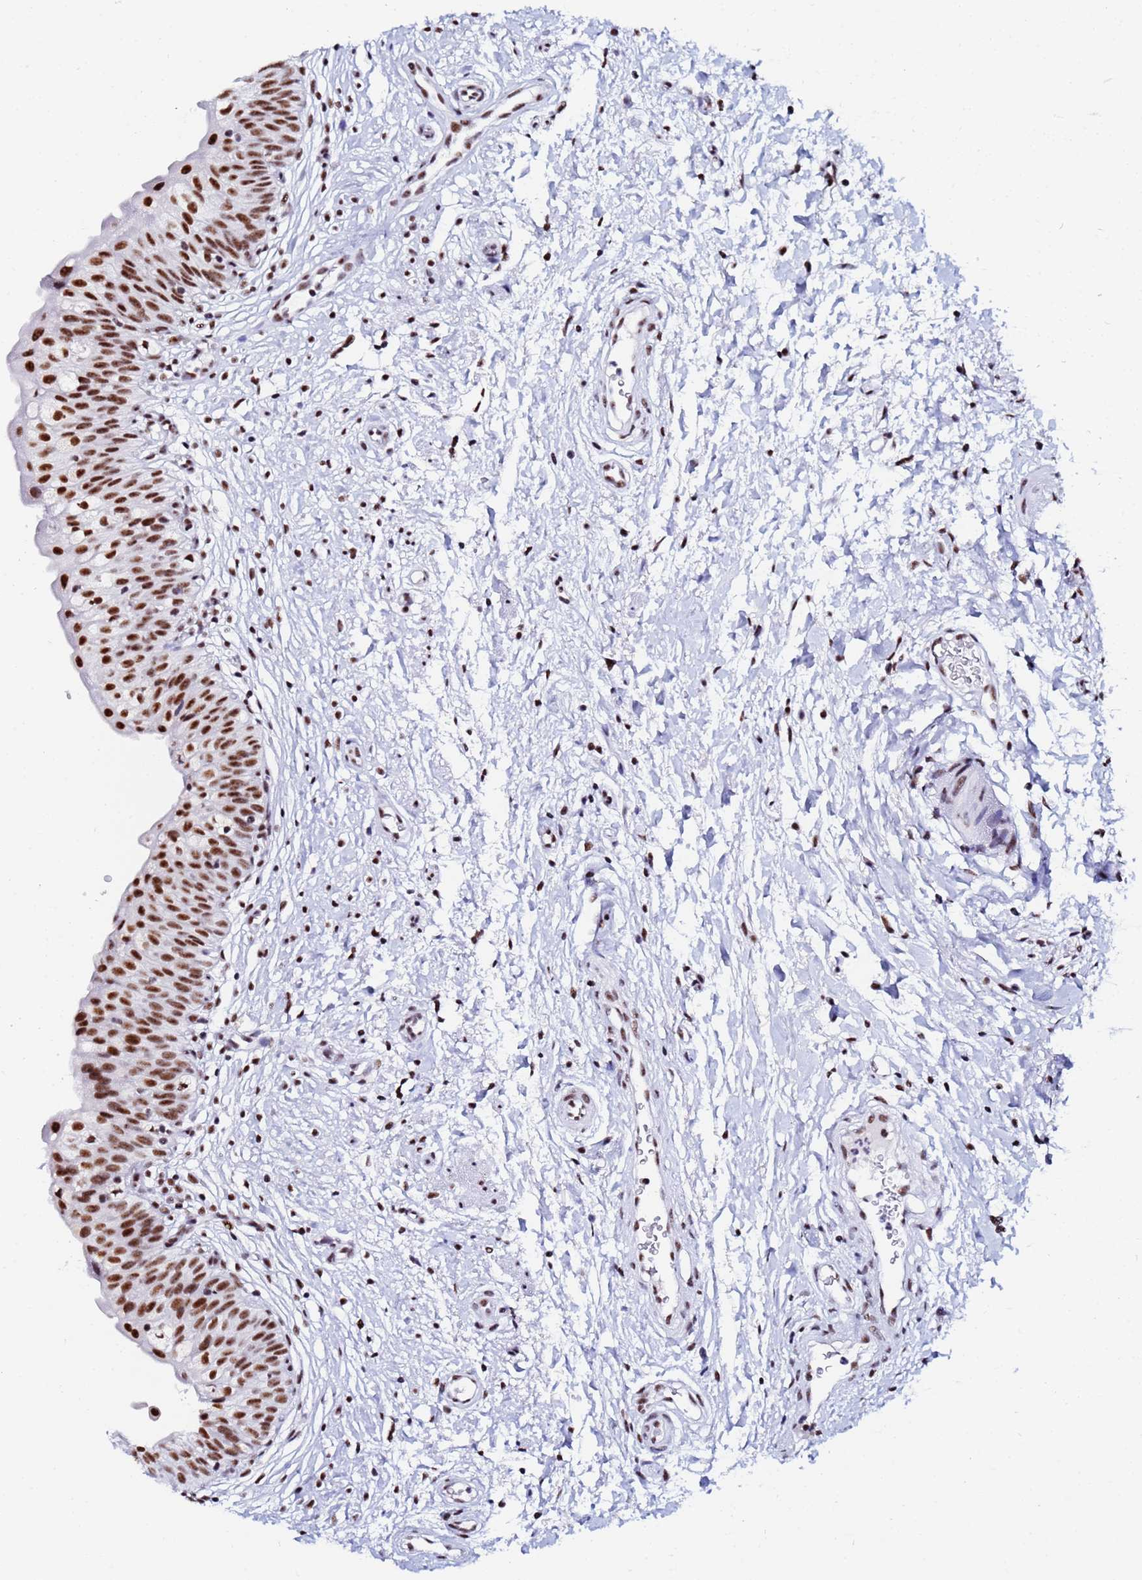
{"staining": {"intensity": "strong", "quantity": ">75%", "location": "nuclear"}, "tissue": "urinary bladder", "cell_type": "Urothelial cells", "image_type": "normal", "snomed": [{"axis": "morphology", "description": "Normal tissue, NOS"}, {"axis": "topography", "description": "Urinary bladder"}], "caption": "Urothelial cells show high levels of strong nuclear positivity in approximately >75% of cells in benign urinary bladder. (DAB = brown stain, brightfield microscopy at high magnification).", "gene": "SNRPA1", "patient": {"sex": "male", "age": 55}}